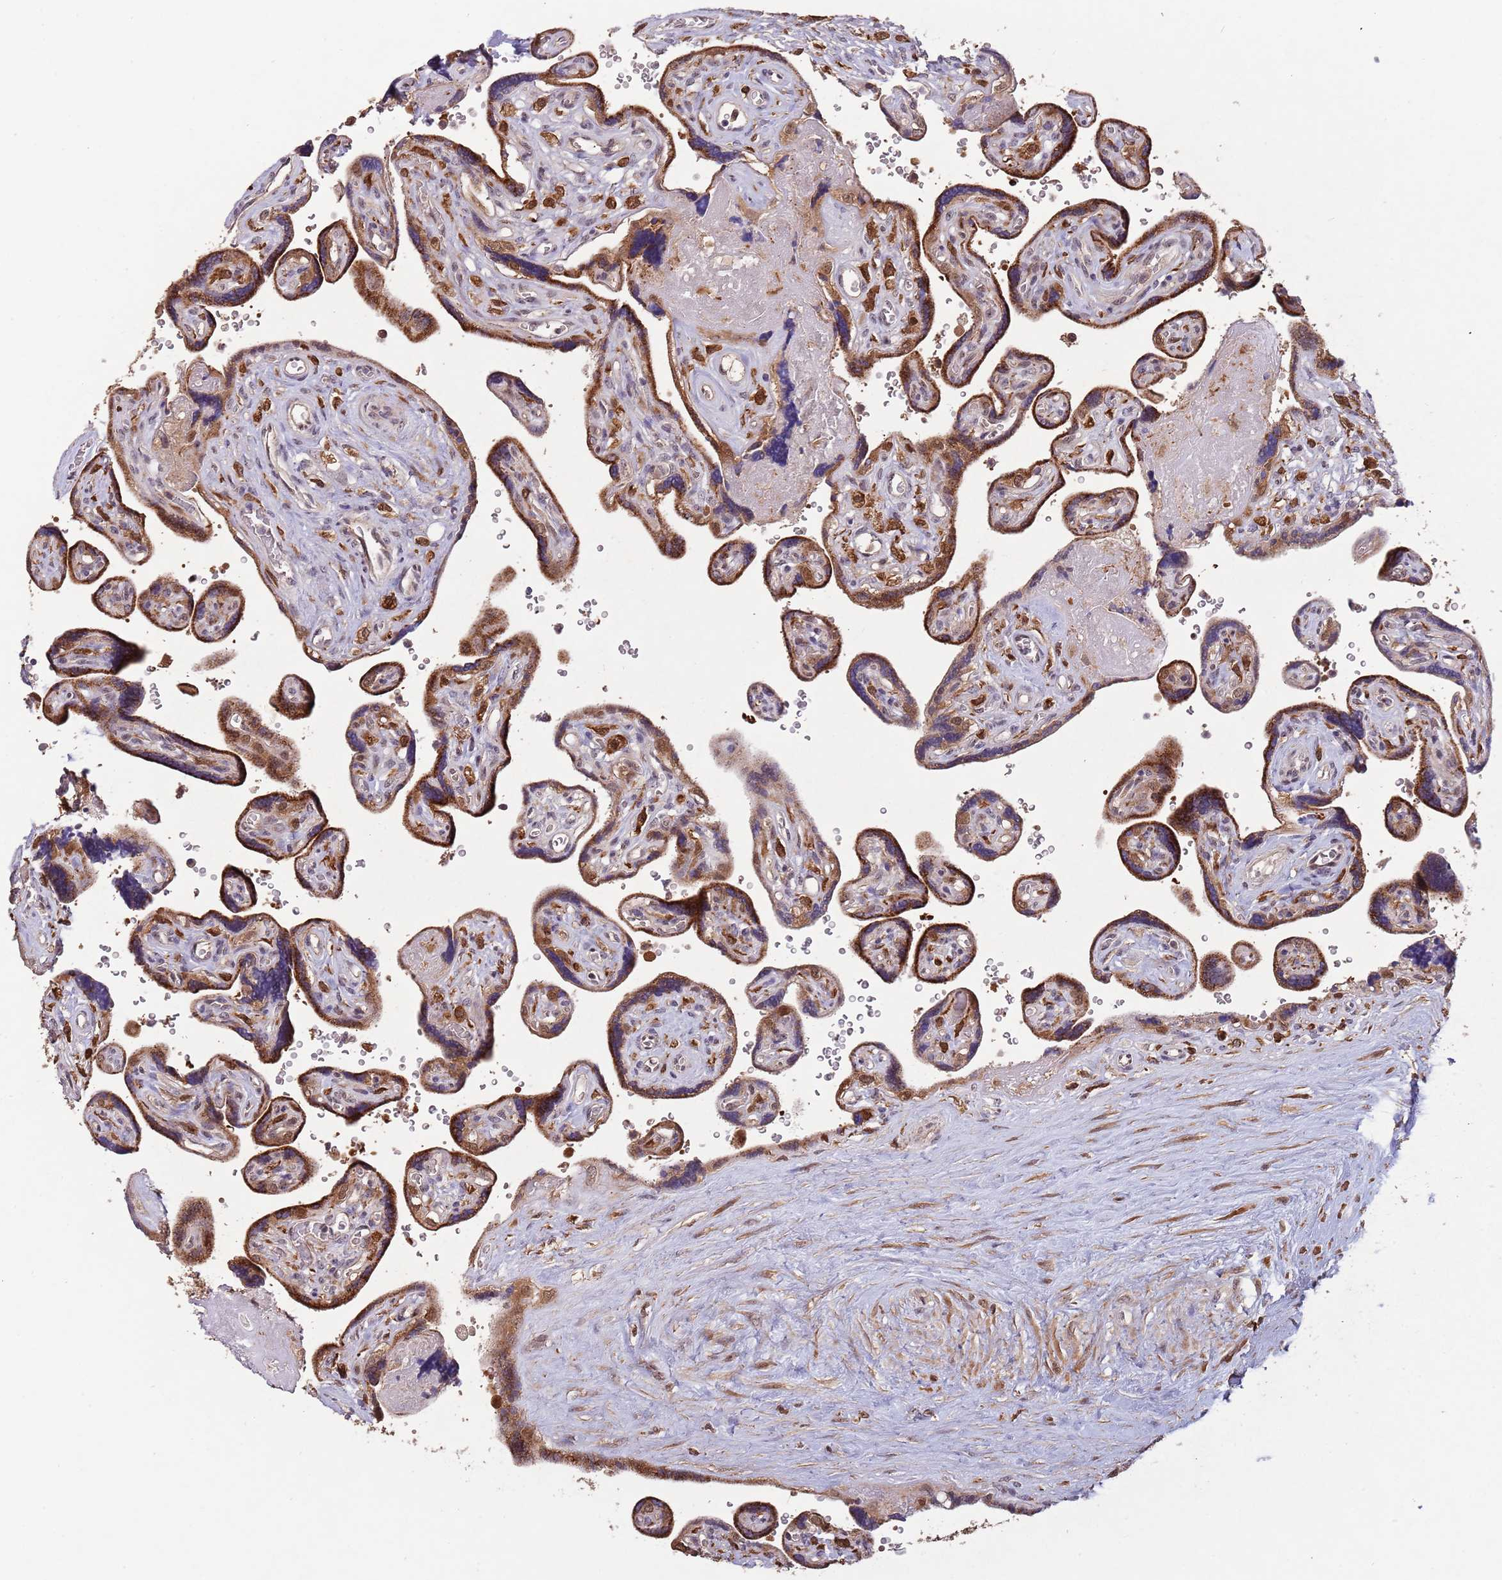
{"staining": {"intensity": "strong", "quantity": ">75%", "location": "cytoplasmic/membranous"}, "tissue": "placenta", "cell_type": "Trophoblastic cells", "image_type": "normal", "snomed": [{"axis": "morphology", "description": "Normal tissue, NOS"}, {"axis": "topography", "description": "Placenta"}], "caption": "Immunohistochemistry (DAB) staining of benign human placenta displays strong cytoplasmic/membranous protein positivity in about >75% of trophoblastic cells.", "gene": "ZNF639", "patient": {"sex": "female", "age": 39}}